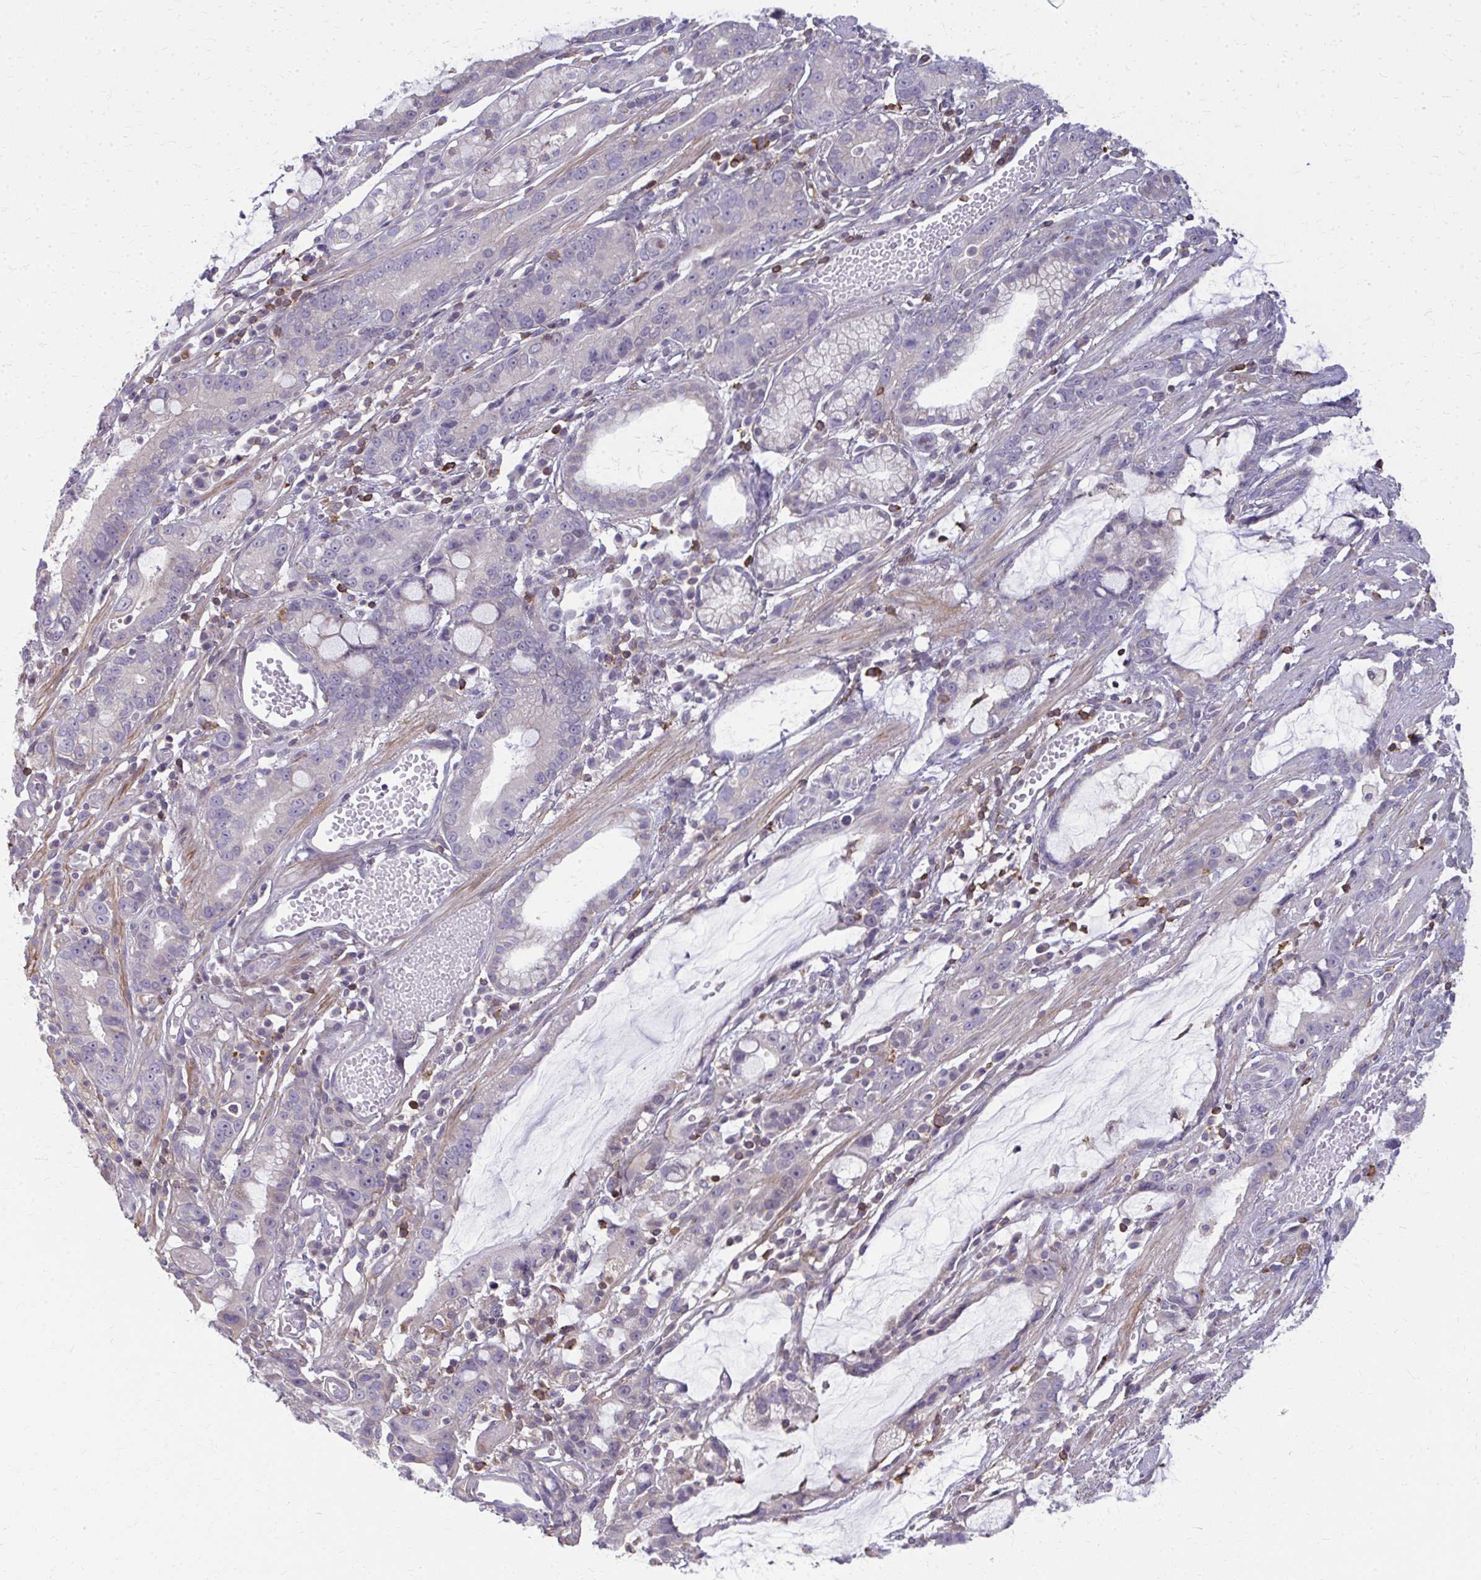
{"staining": {"intensity": "negative", "quantity": "none", "location": "none"}, "tissue": "stomach cancer", "cell_type": "Tumor cells", "image_type": "cancer", "snomed": [{"axis": "morphology", "description": "Adenocarcinoma, NOS"}, {"axis": "topography", "description": "Stomach"}], "caption": "The immunohistochemistry (IHC) image has no significant positivity in tumor cells of stomach adenocarcinoma tissue.", "gene": "AP5M1", "patient": {"sex": "male", "age": 55}}